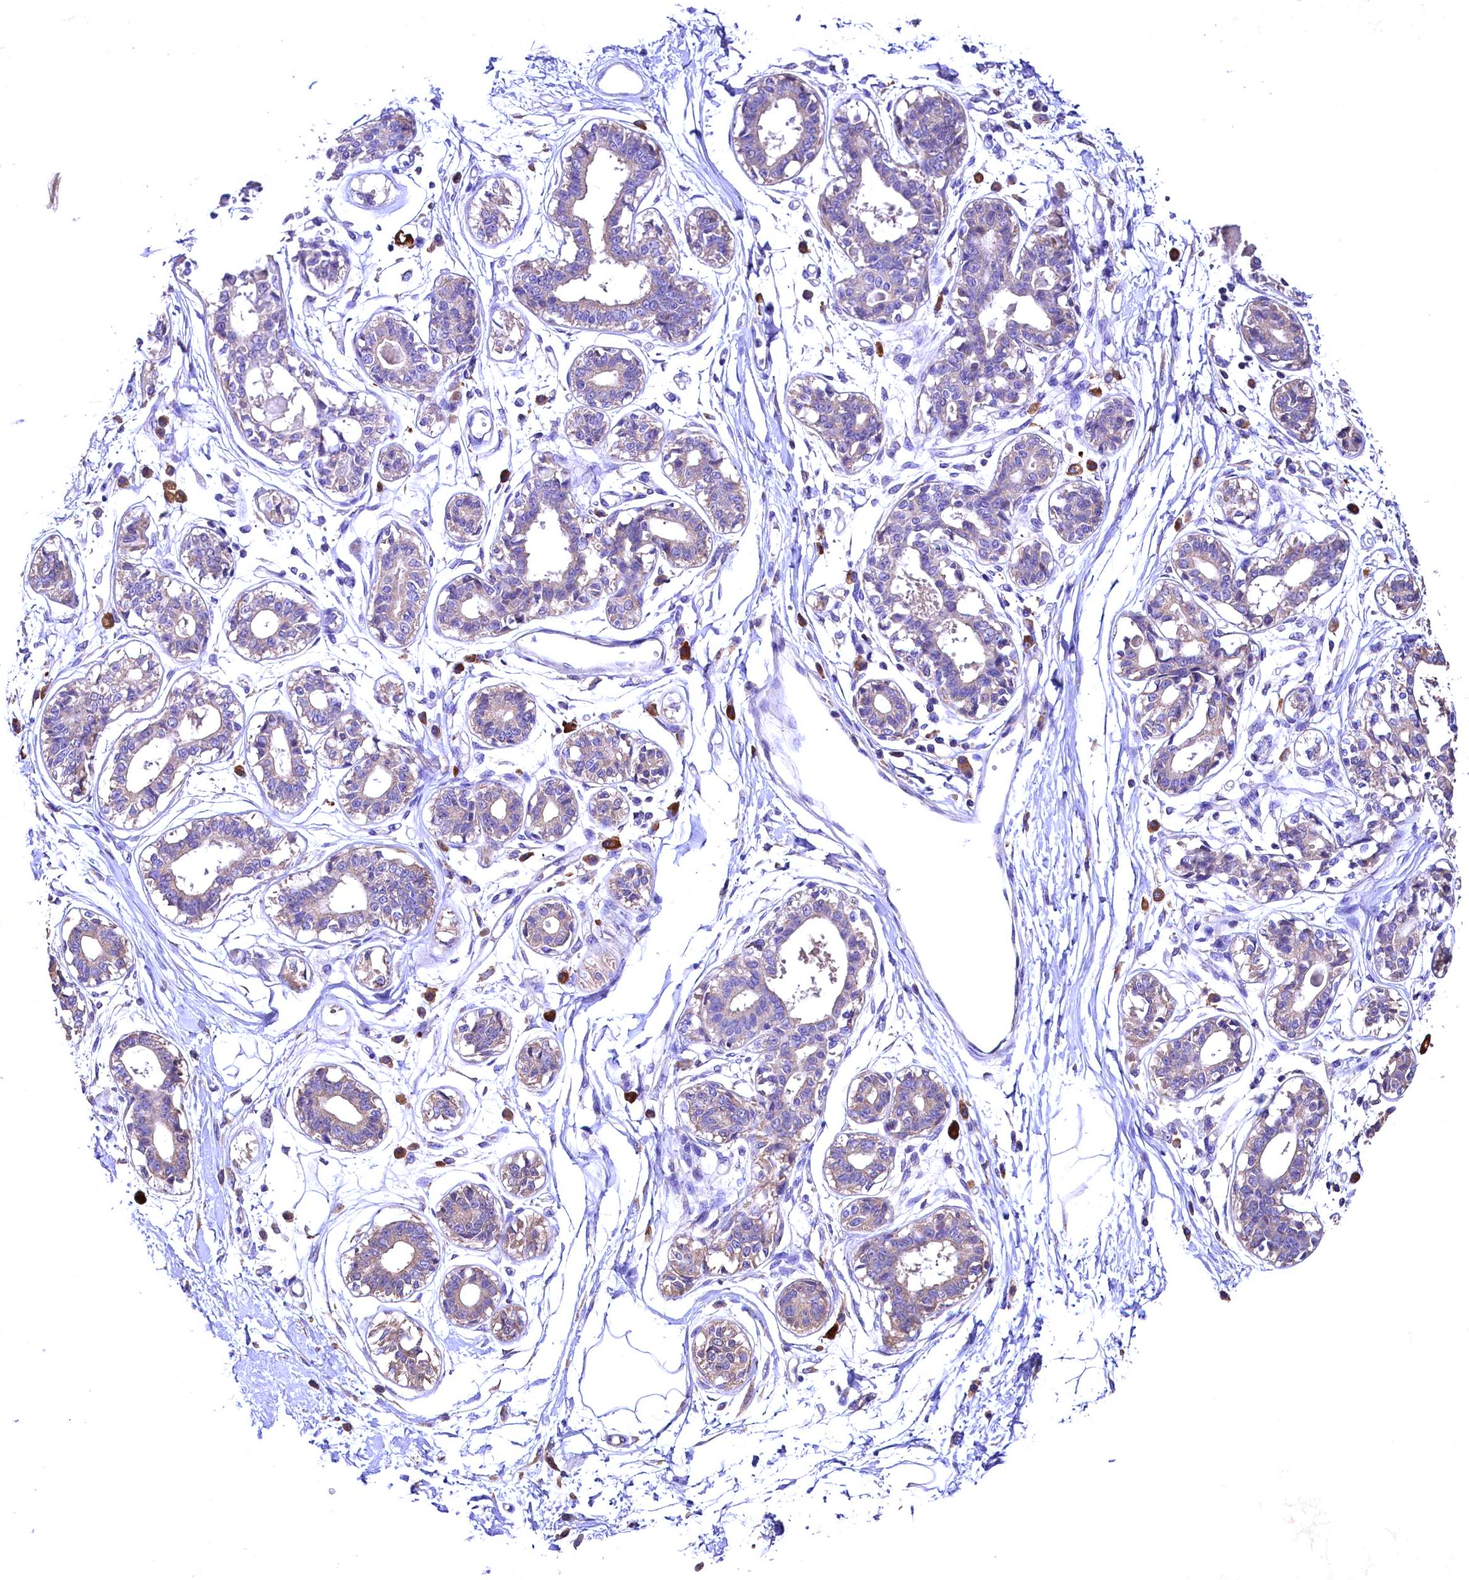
{"staining": {"intensity": "negative", "quantity": "none", "location": "none"}, "tissue": "breast", "cell_type": "Adipocytes", "image_type": "normal", "snomed": [{"axis": "morphology", "description": "Normal tissue, NOS"}, {"axis": "topography", "description": "Breast"}], "caption": "High magnification brightfield microscopy of normal breast stained with DAB (brown) and counterstained with hematoxylin (blue): adipocytes show no significant expression. (DAB immunohistochemistry (IHC), high magnification).", "gene": "ENKD1", "patient": {"sex": "female", "age": 45}}